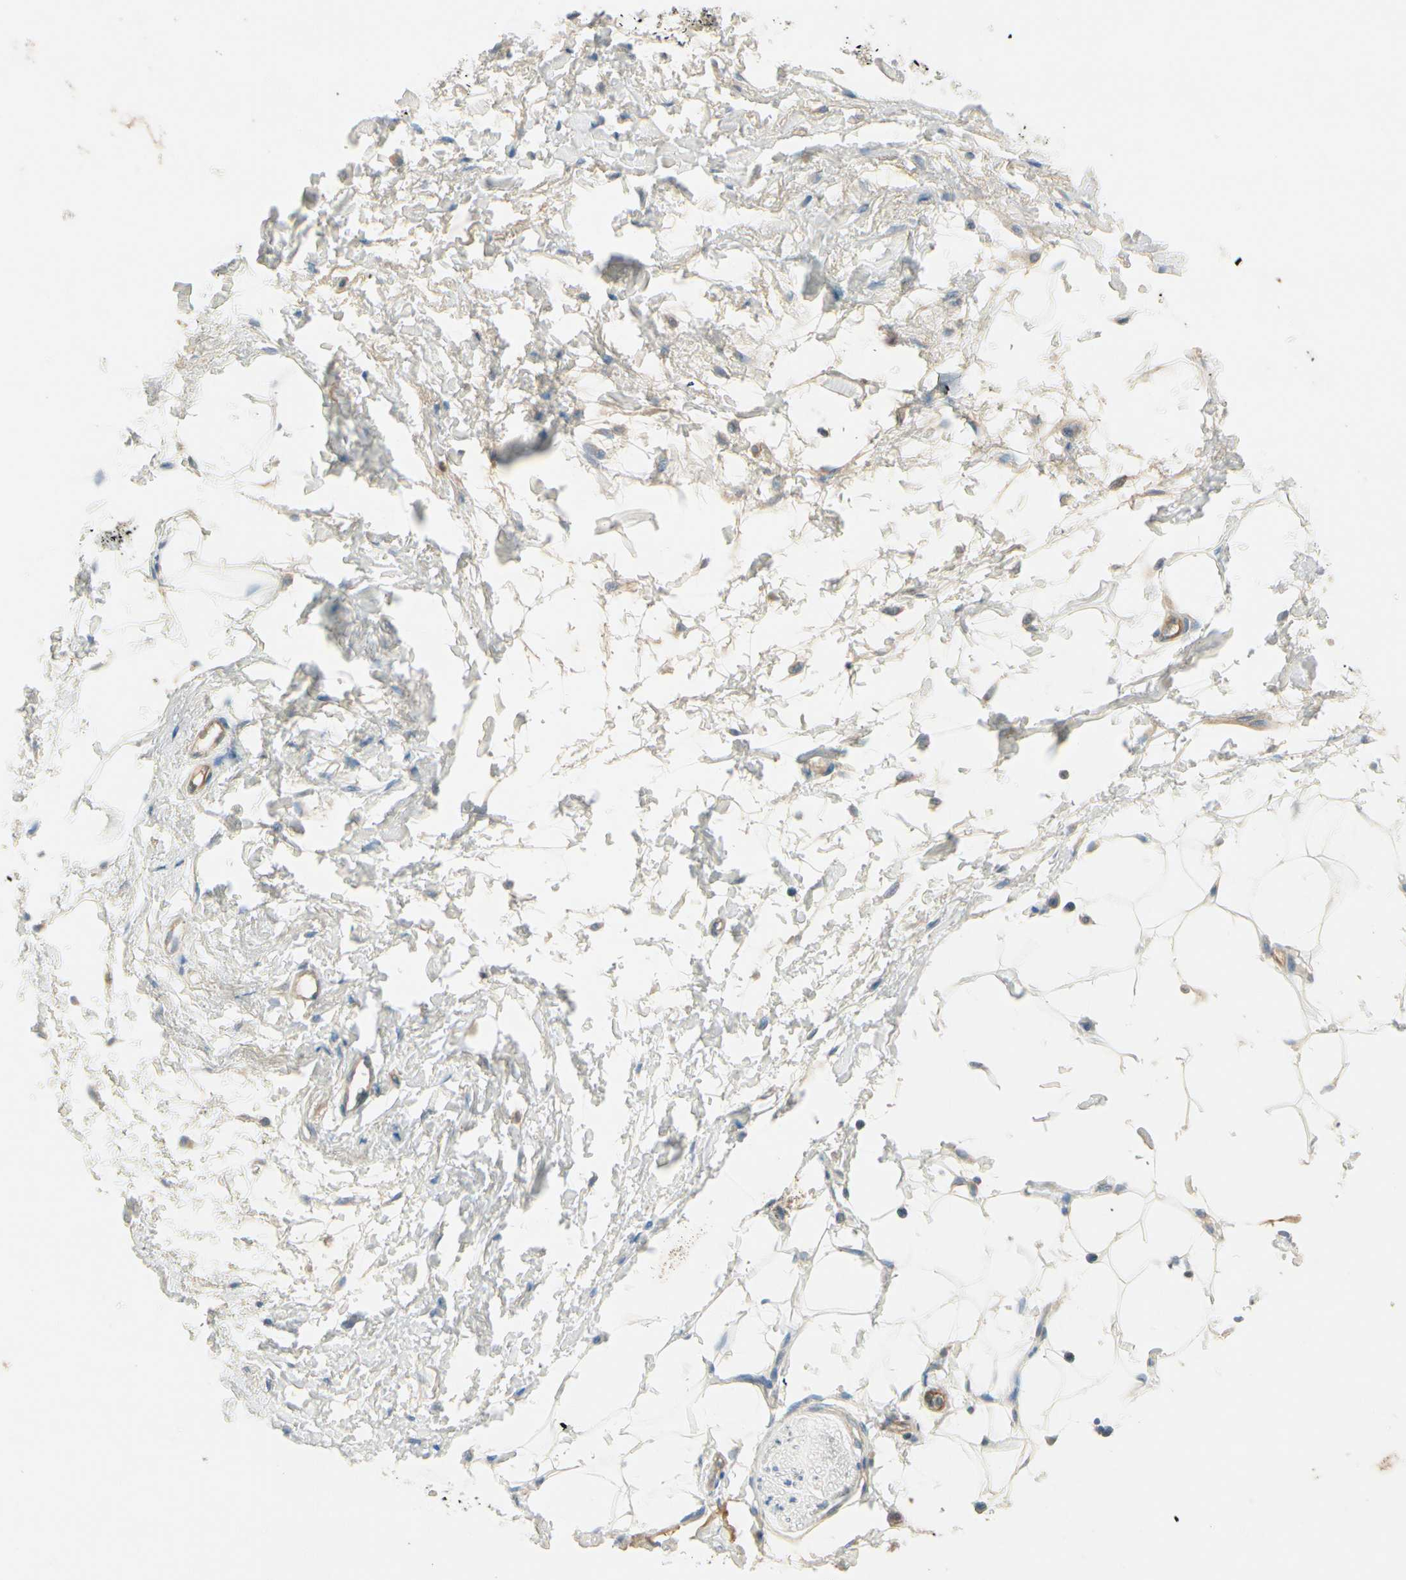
{"staining": {"intensity": "negative", "quantity": "none", "location": "none"}, "tissue": "adipose tissue", "cell_type": "Adipocytes", "image_type": "normal", "snomed": [{"axis": "morphology", "description": "Normal tissue, NOS"}, {"axis": "topography", "description": "Soft tissue"}, {"axis": "topography", "description": "Peripheral nerve tissue"}], "caption": "Protein analysis of unremarkable adipose tissue displays no significant expression in adipocytes.", "gene": "ITGA3", "patient": {"sex": "female", "age": 71}}